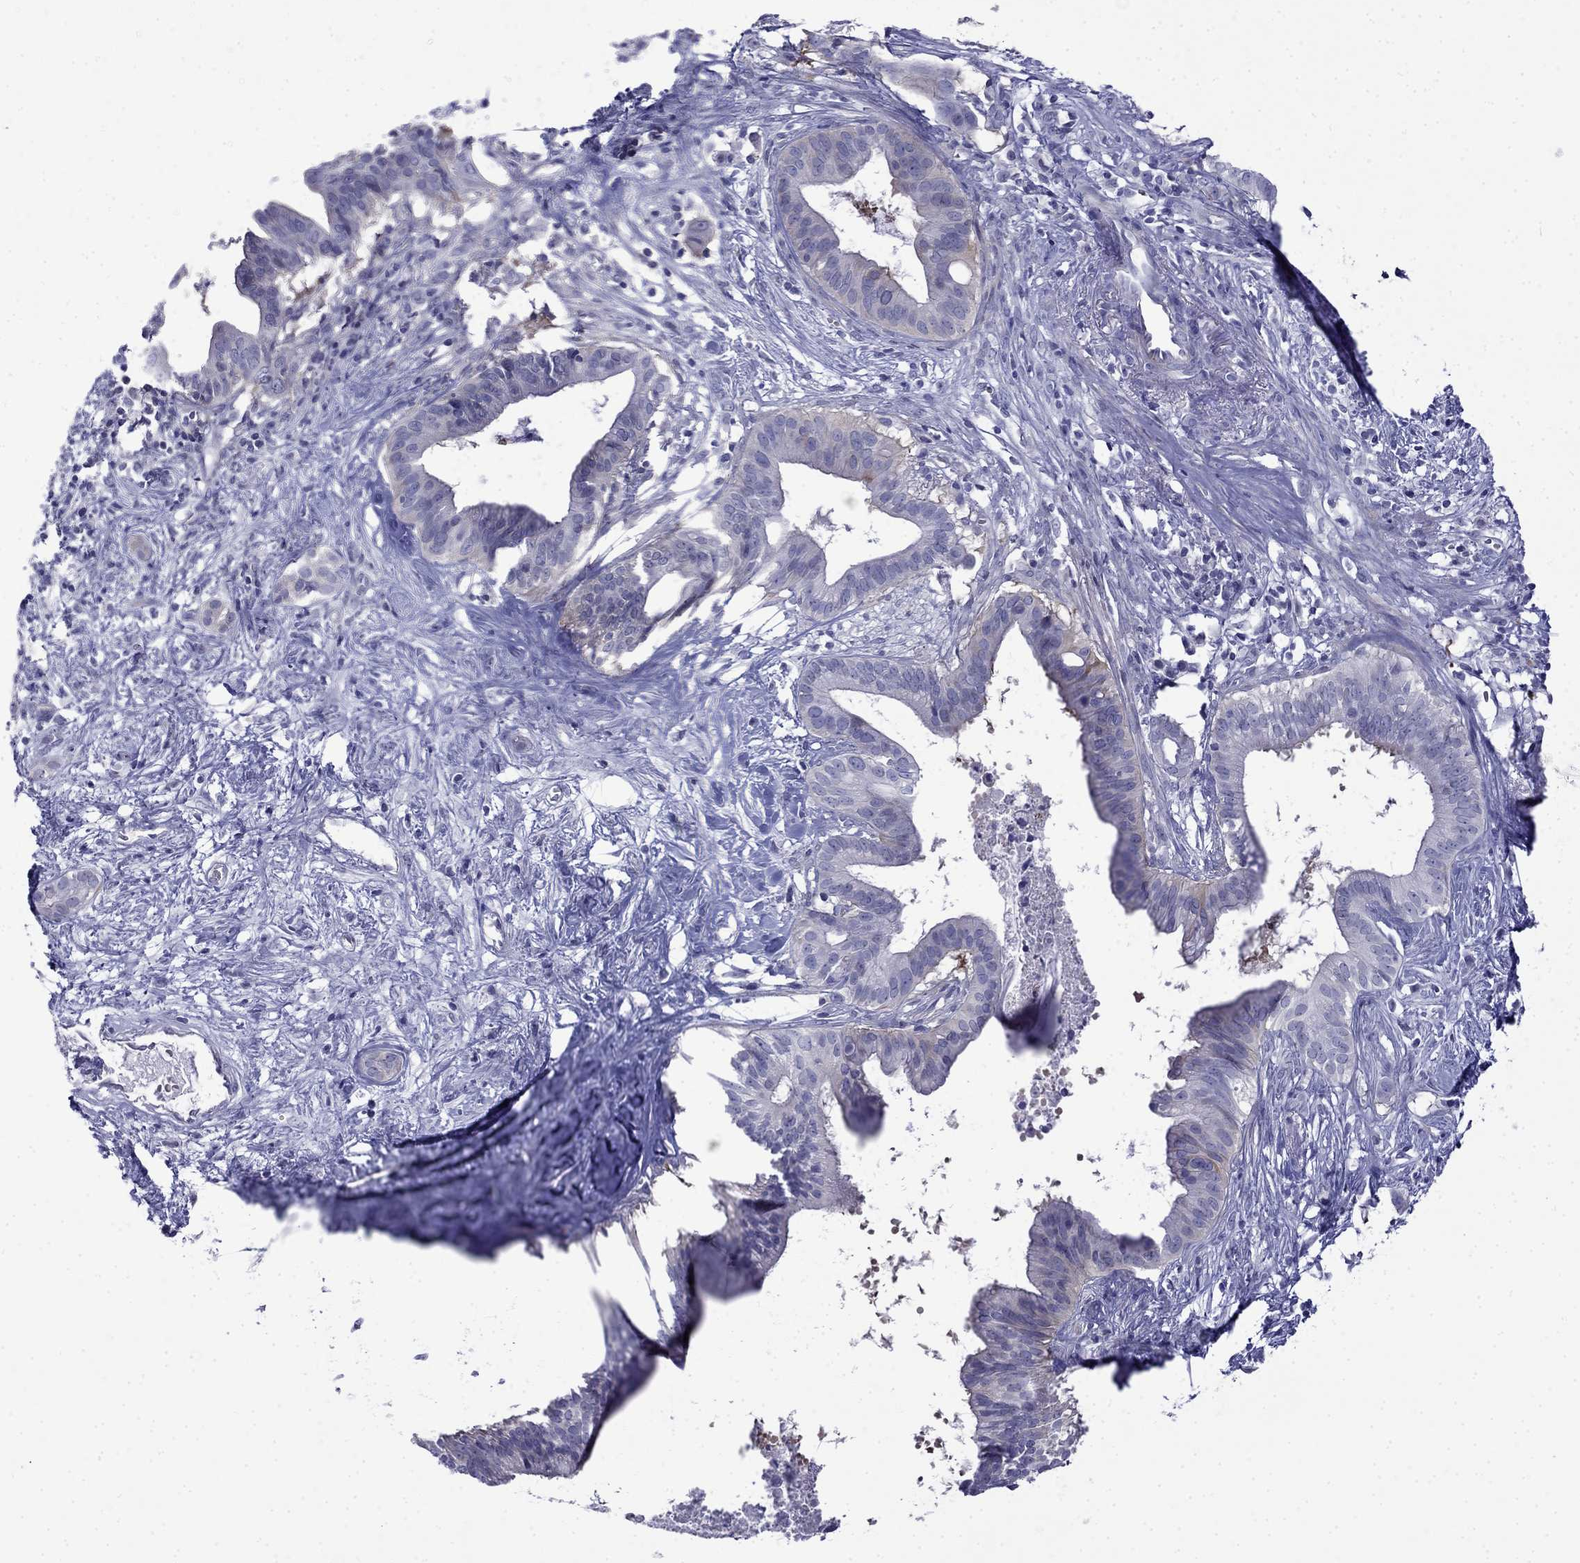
{"staining": {"intensity": "negative", "quantity": "none", "location": "none"}, "tissue": "pancreatic cancer", "cell_type": "Tumor cells", "image_type": "cancer", "snomed": [{"axis": "morphology", "description": "Adenocarcinoma, NOS"}, {"axis": "topography", "description": "Pancreas"}], "caption": "Immunohistochemical staining of pancreatic cancer (adenocarcinoma) displays no significant positivity in tumor cells.", "gene": "PRR18", "patient": {"sex": "male", "age": 61}}